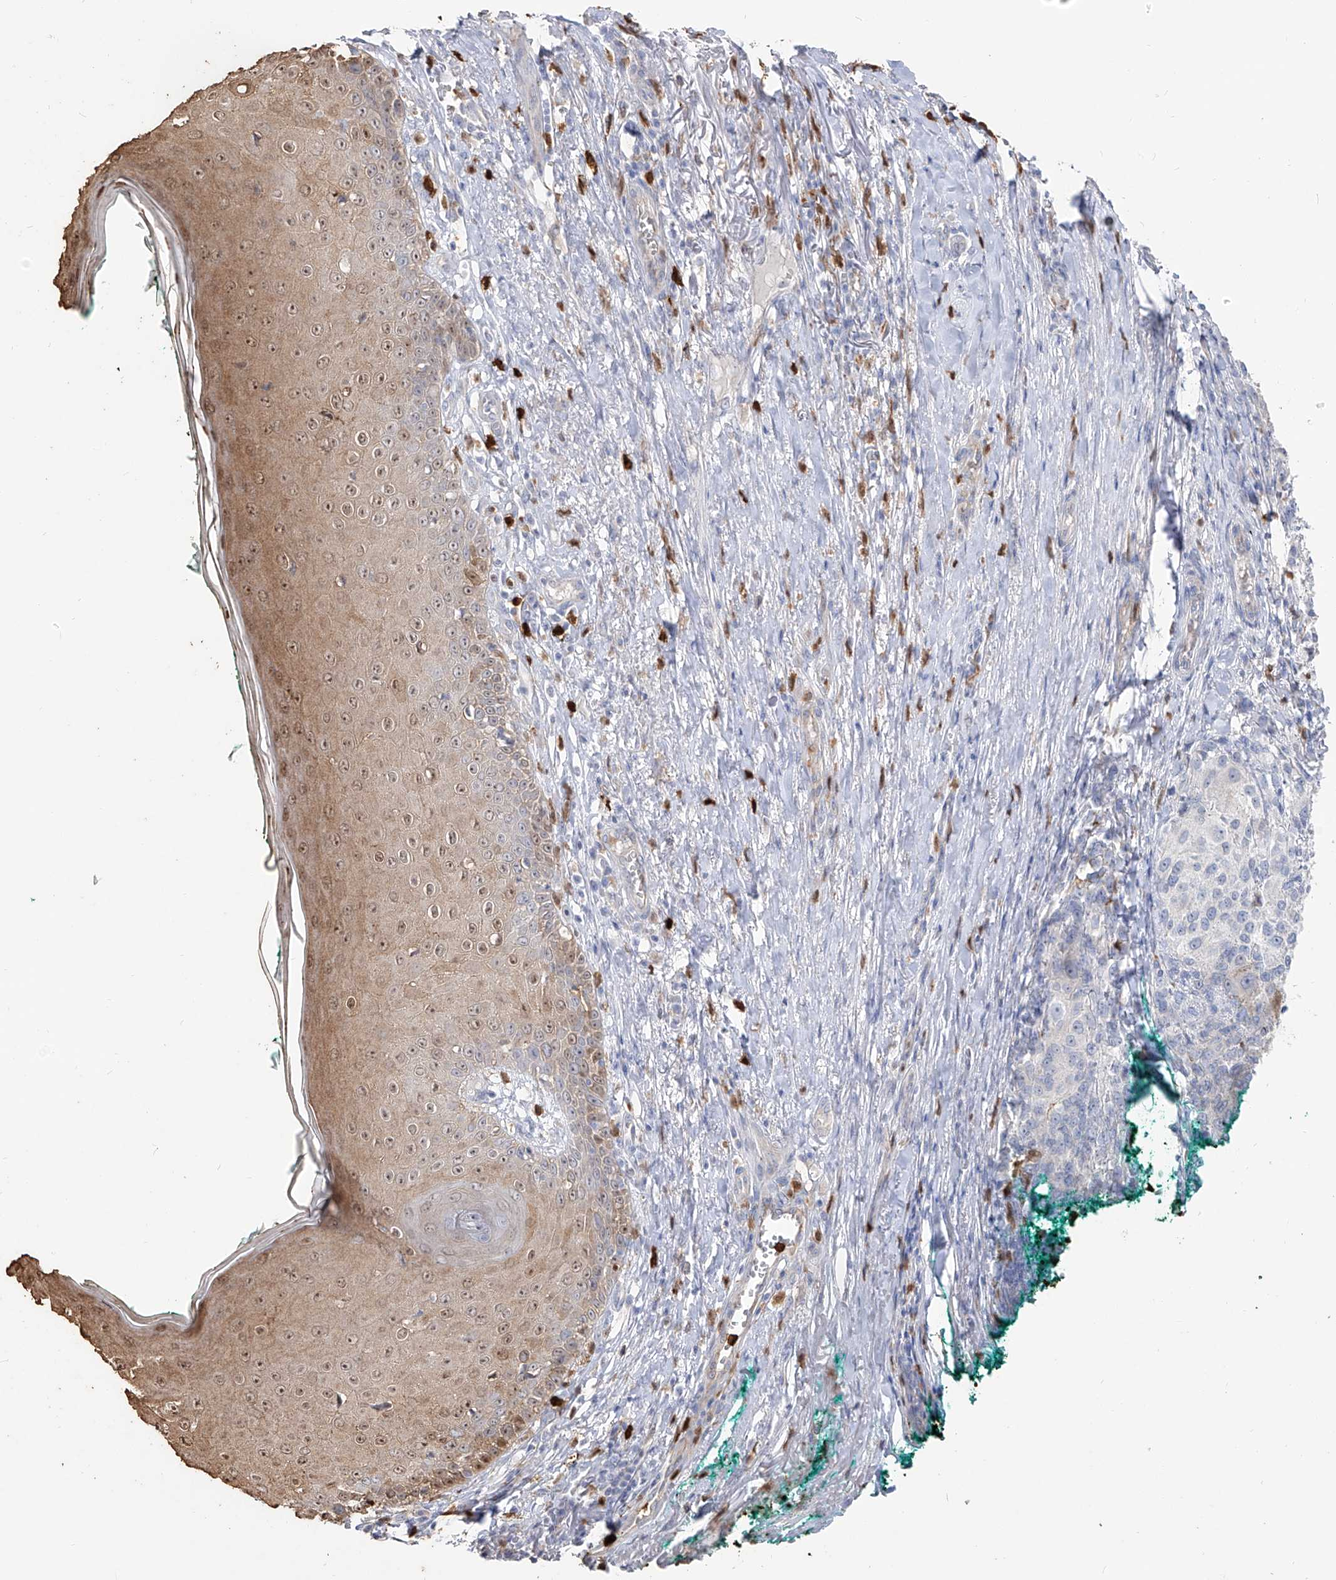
{"staining": {"intensity": "negative", "quantity": "none", "location": "none"}, "tissue": "melanoma", "cell_type": "Tumor cells", "image_type": "cancer", "snomed": [{"axis": "morphology", "description": "Necrosis, NOS"}, {"axis": "morphology", "description": "Malignant melanoma, NOS"}, {"axis": "topography", "description": "Skin"}], "caption": "Immunohistochemical staining of human malignant melanoma shows no significant staining in tumor cells.", "gene": "ZNF227", "patient": {"sex": "female", "age": 87}}